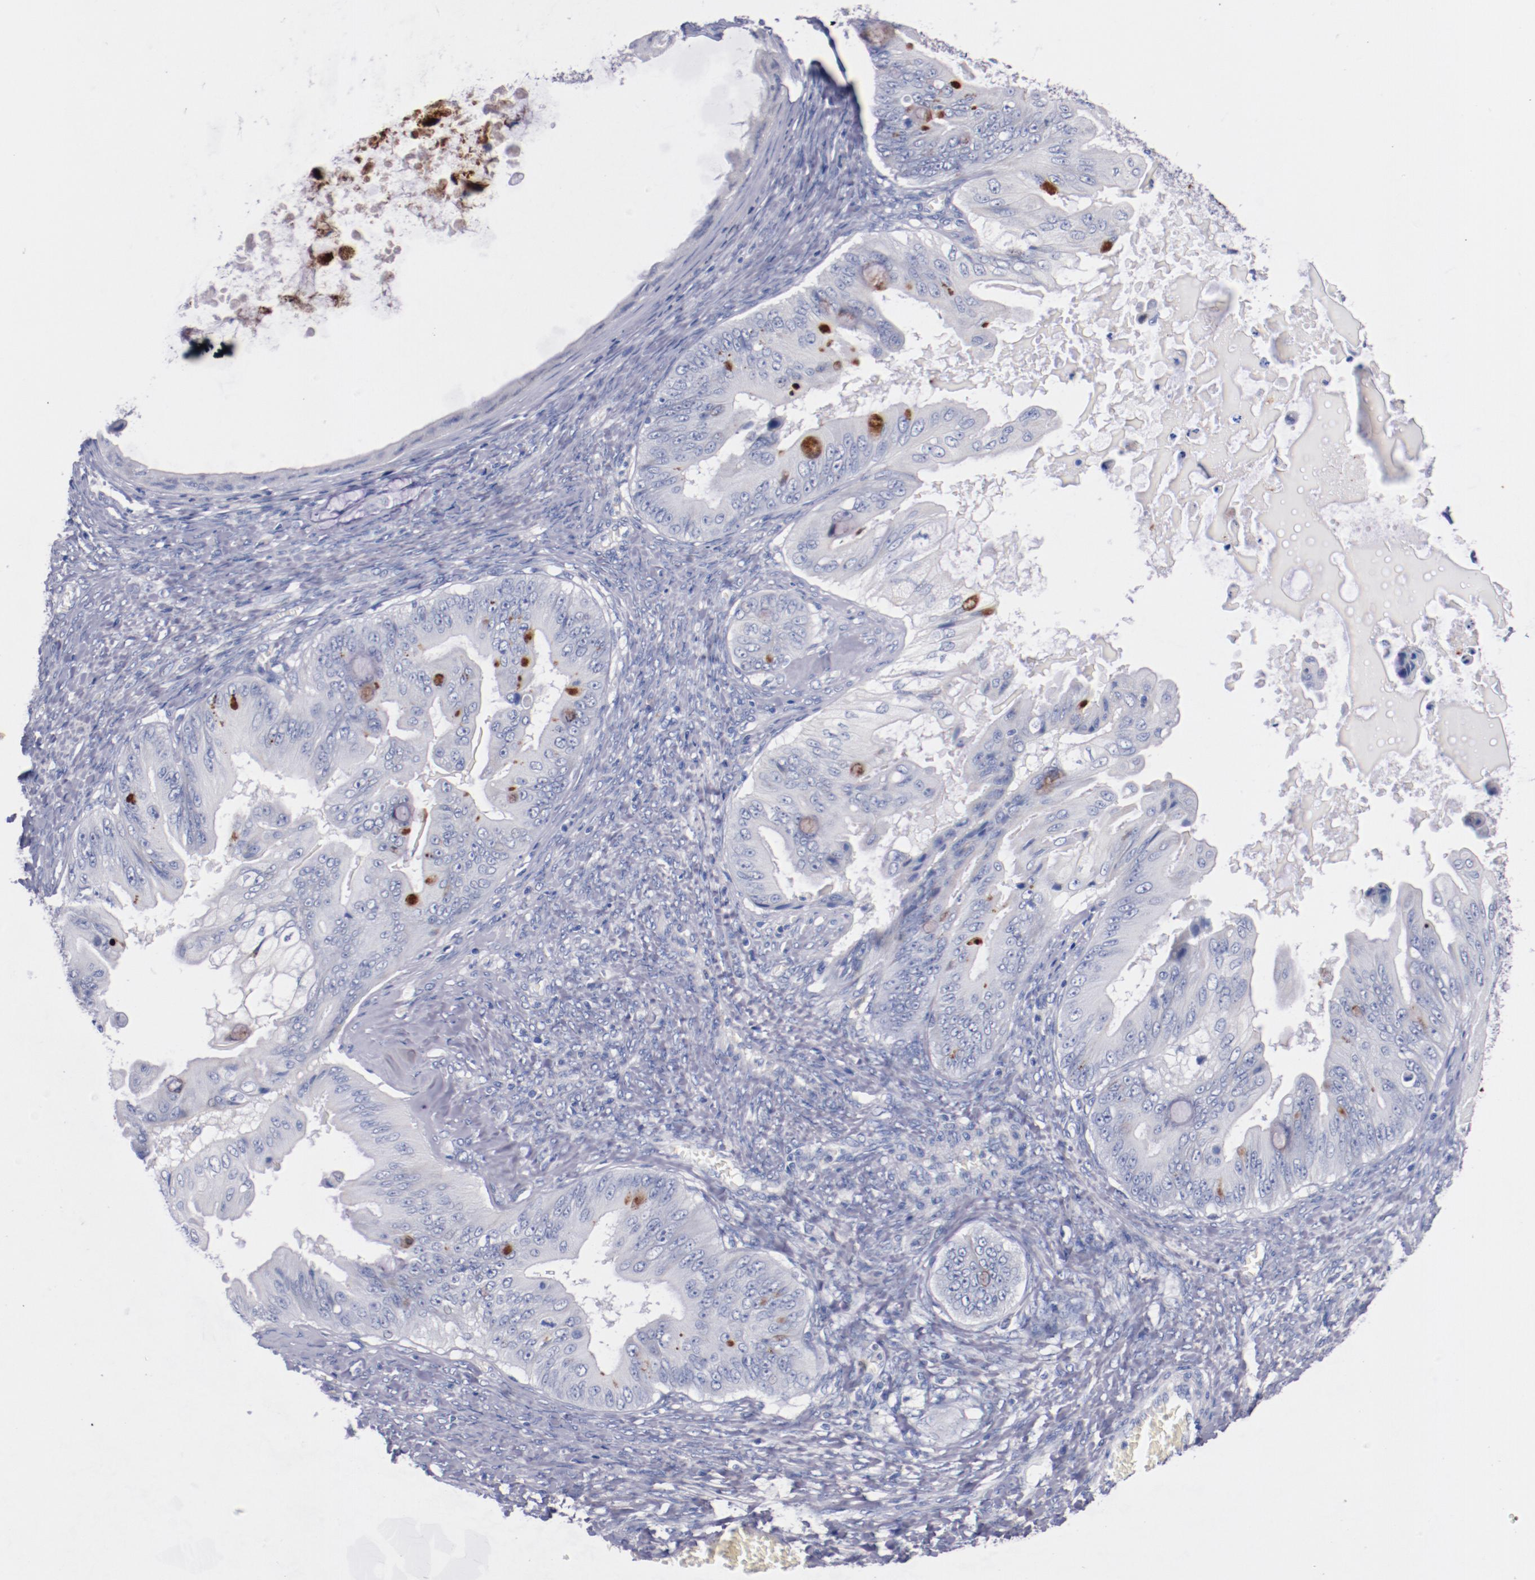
{"staining": {"intensity": "strong", "quantity": "<25%", "location": "cytoplasmic/membranous"}, "tissue": "ovarian cancer", "cell_type": "Tumor cells", "image_type": "cancer", "snomed": [{"axis": "morphology", "description": "Cystadenocarcinoma, mucinous, NOS"}, {"axis": "topography", "description": "Ovary"}], "caption": "Ovarian mucinous cystadenocarcinoma stained with a brown dye exhibits strong cytoplasmic/membranous positive staining in about <25% of tumor cells.", "gene": "CNTNAP2", "patient": {"sex": "female", "age": 37}}